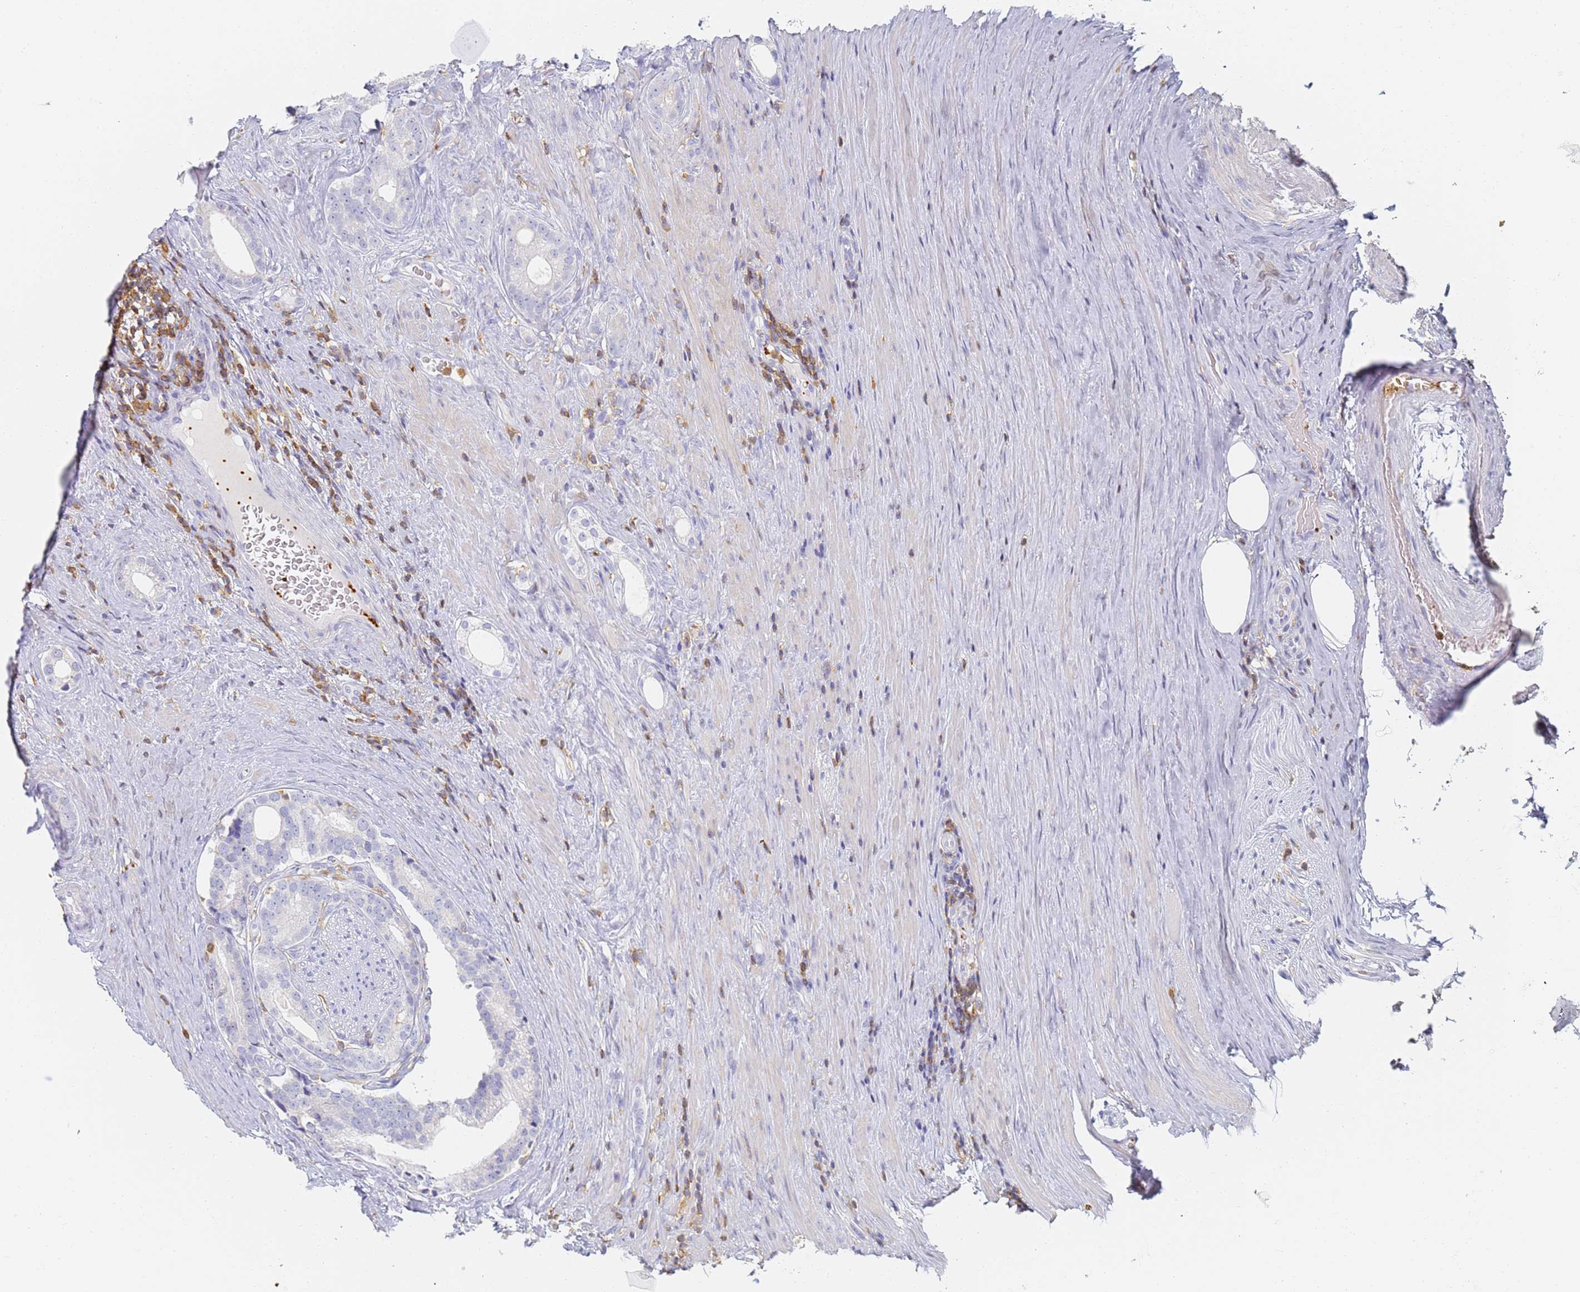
{"staining": {"intensity": "negative", "quantity": "none", "location": "none"}, "tissue": "prostate cancer", "cell_type": "Tumor cells", "image_type": "cancer", "snomed": [{"axis": "morphology", "description": "Adenocarcinoma, Low grade"}, {"axis": "topography", "description": "Prostate"}], "caption": "High power microscopy image of an immunohistochemistry (IHC) image of prostate low-grade adenocarcinoma, revealing no significant staining in tumor cells. (DAB (3,3'-diaminobenzidine) IHC, high magnification).", "gene": "BIN2", "patient": {"sex": "male", "age": 71}}